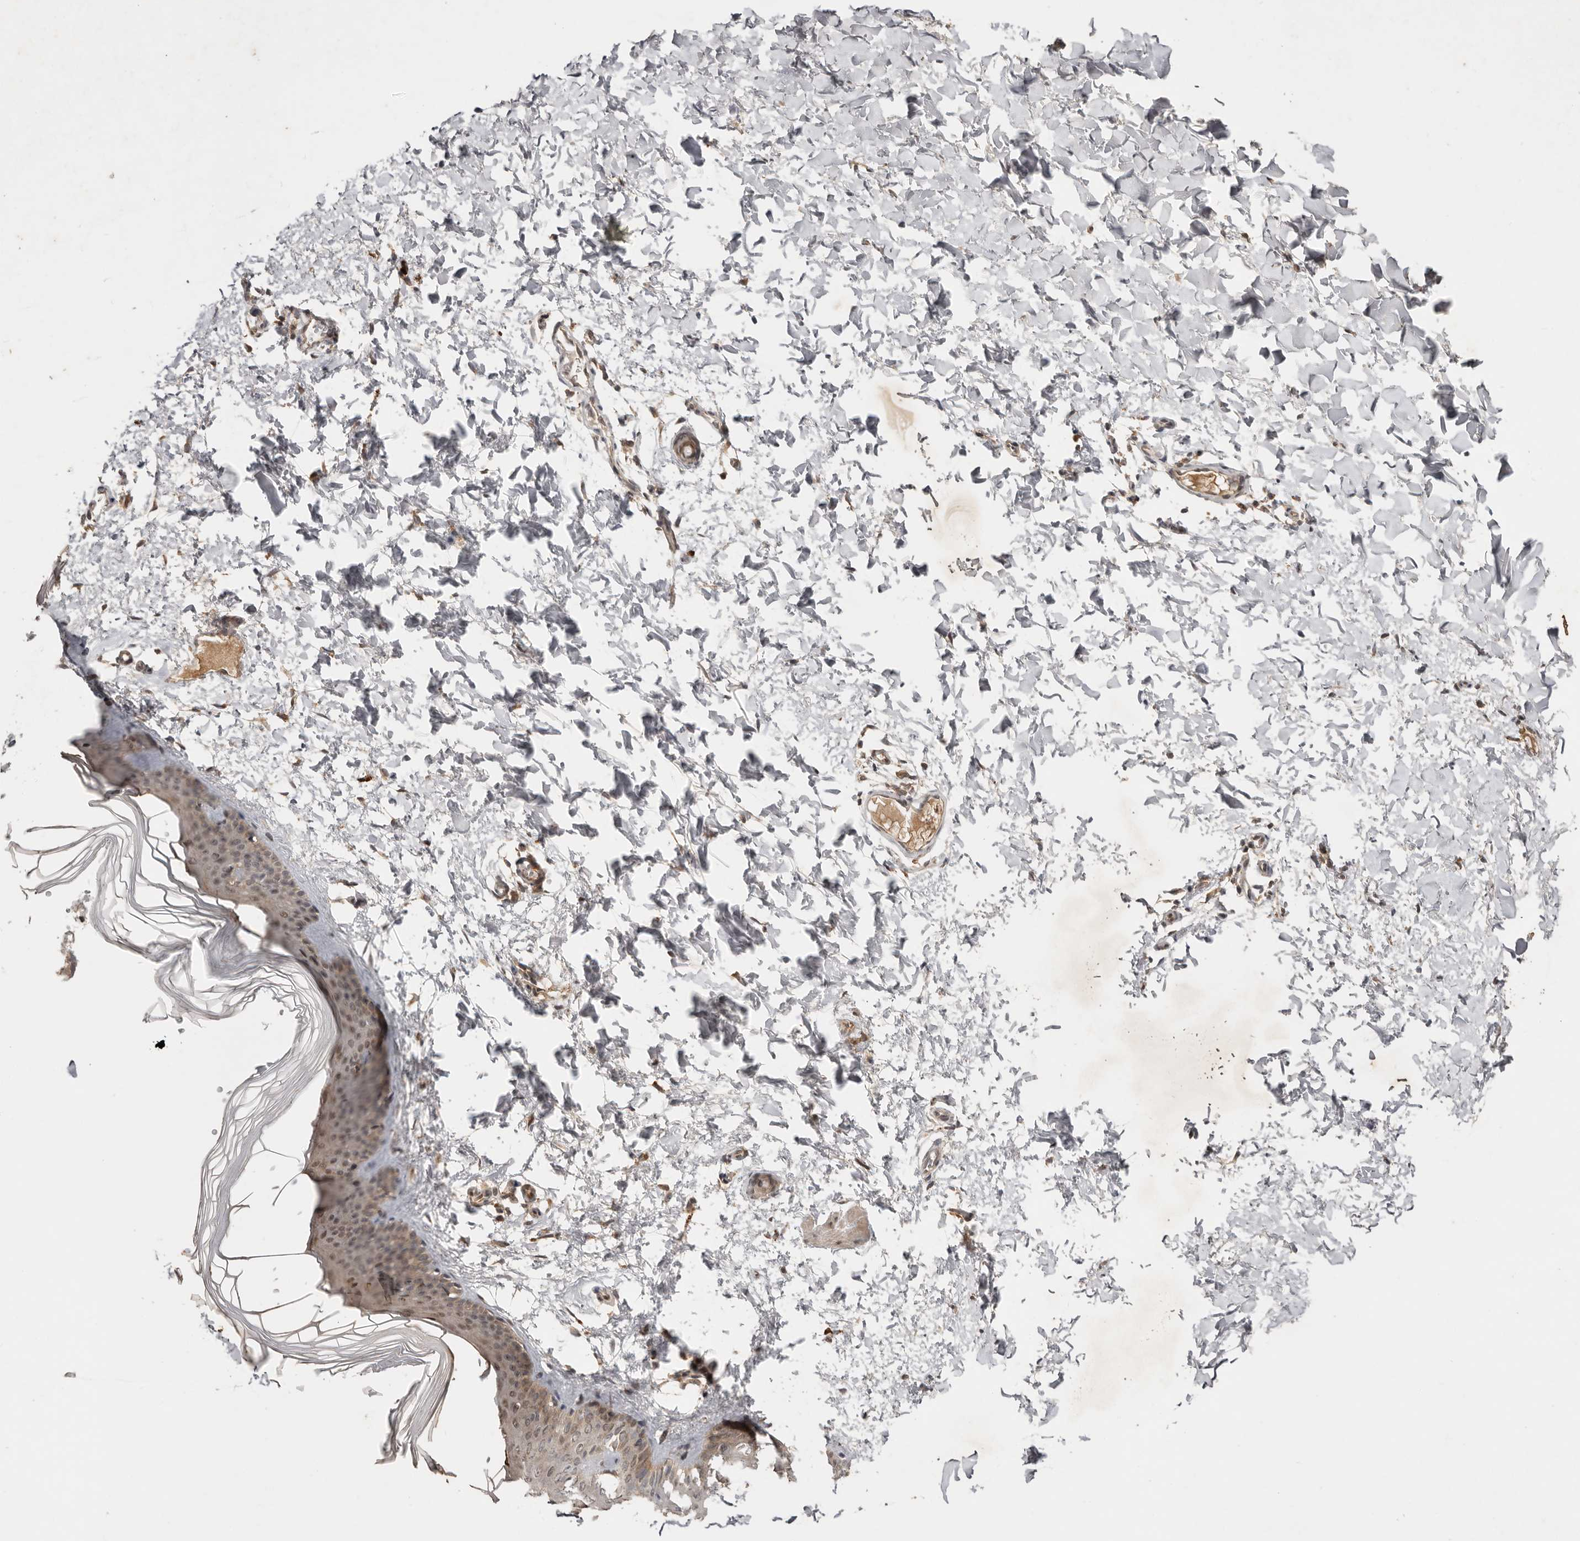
{"staining": {"intensity": "moderate", "quantity": ">75%", "location": "cytoplasmic/membranous,nuclear"}, "tissue": "skin", "cell_type": "Fibroblasts", "image_type": "normal", "snomed": [{"axis": "morphology", "description": "Normal tissue, NOS"}, {"axis": "topography", "description": "Skin"}], "caption": "About >75% of fibroblasts in normal human skin display moderate cytoplasmic/membranous,nuclear protein staining as visualized by brown immunohistochemical staining.", "gene": "TARS2", "patient": {"sex": "female", "age": 27}}